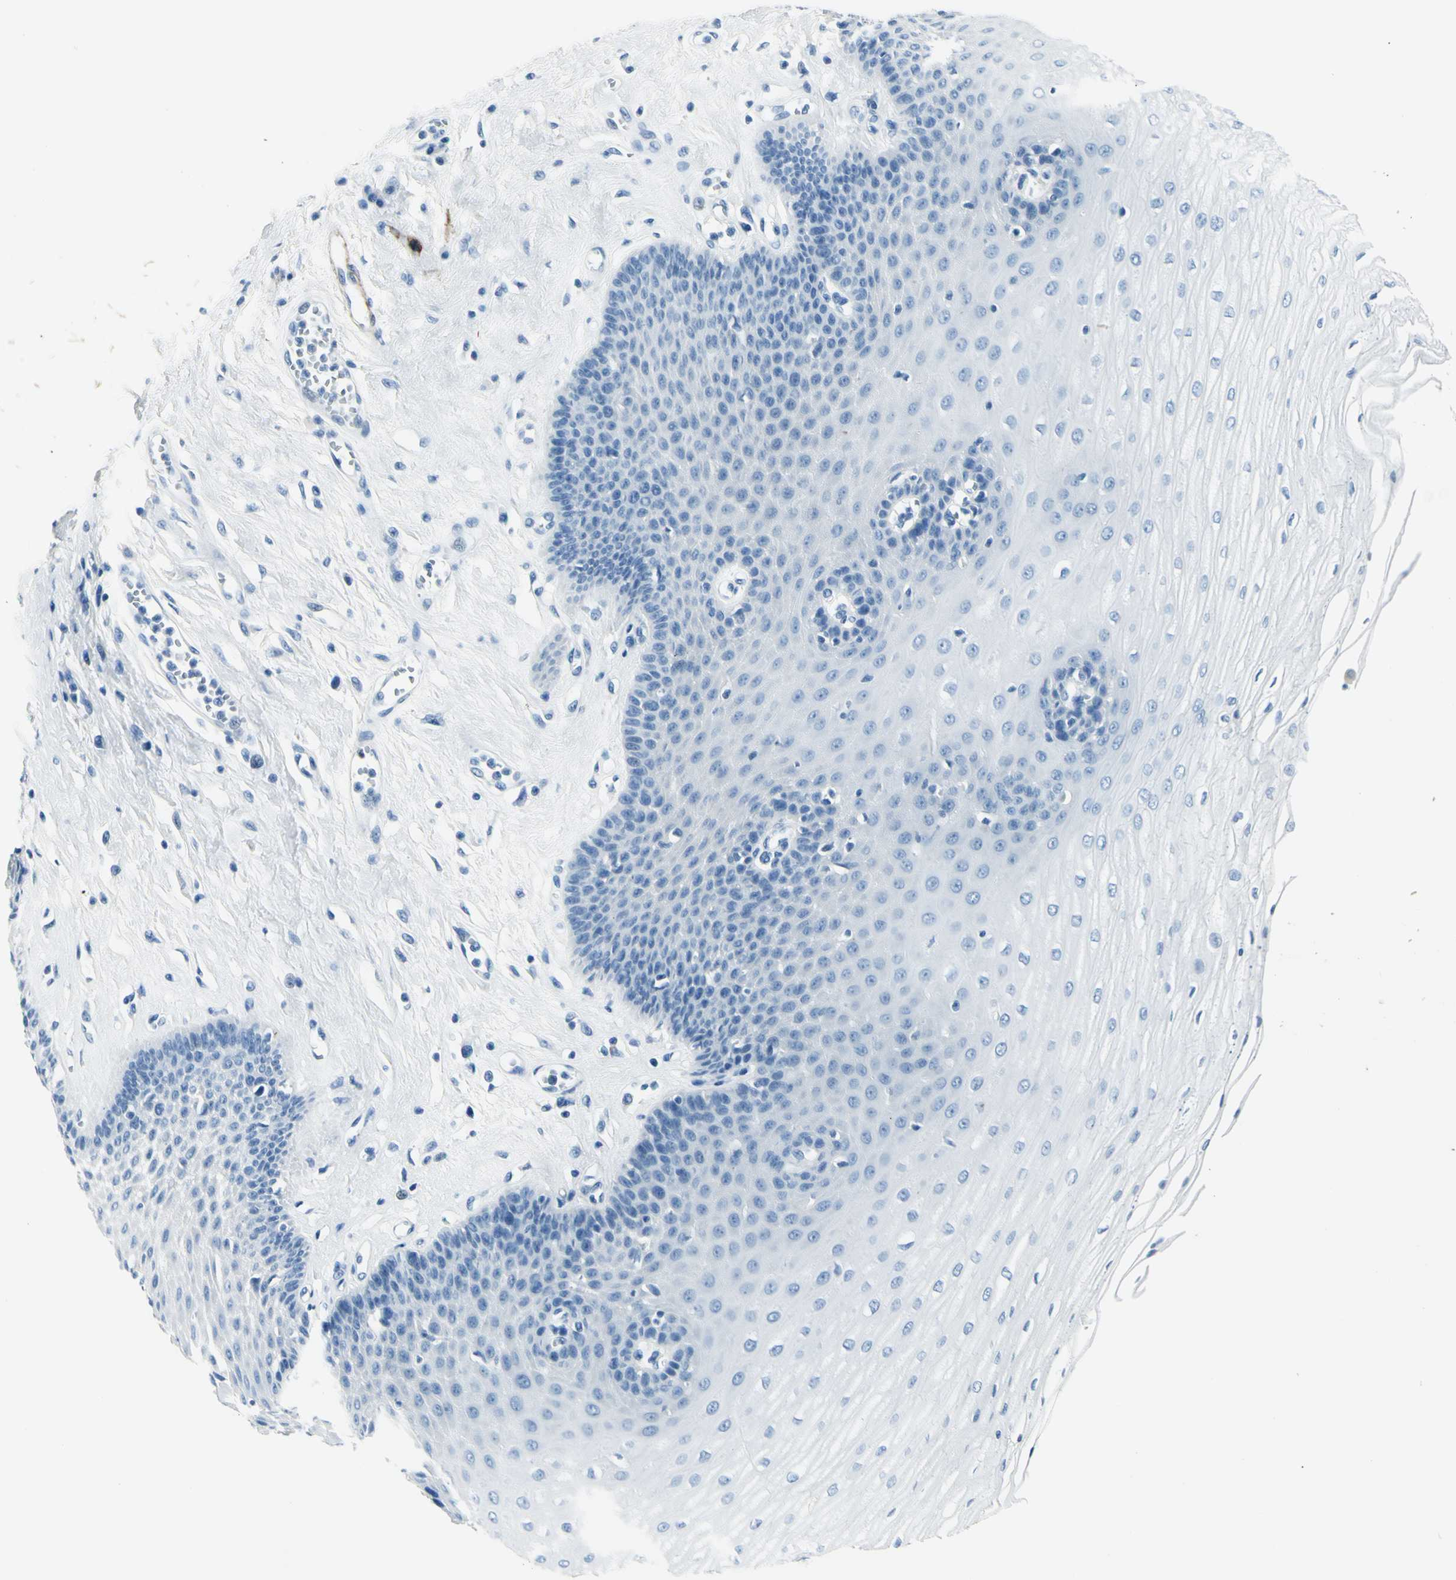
{"staining": {"intensity": "negative", "quantity": "none", "location": "none"}, "tissue": "esophagus", "cell_type": "Squamous epithelial cells", "image_type": "normal", "snomed": [{"axis": "morphology", "description": "Normal tissue, NOS"}, {"axis": "morphology", "description": "Squamous cell carcinoma, NOS"}, {"axis": "topography", "description": "Esophagus"}], "caption": "This image is of unremarkable esophagus stained with immunohistochemistry (IHC) to label a protein in brown with the nuclei are counter-stained blue. There is no expression in squamous epithelial cells. The staining was performed using DAB (3,3'-diaminobenzidine) to visualize the protein expression in brown, while the nuclei were stained in blue with hematoxylin (Magnification: 20x).", "gene": "CDH15", "patient": {"sex": "male", "age": 65}}